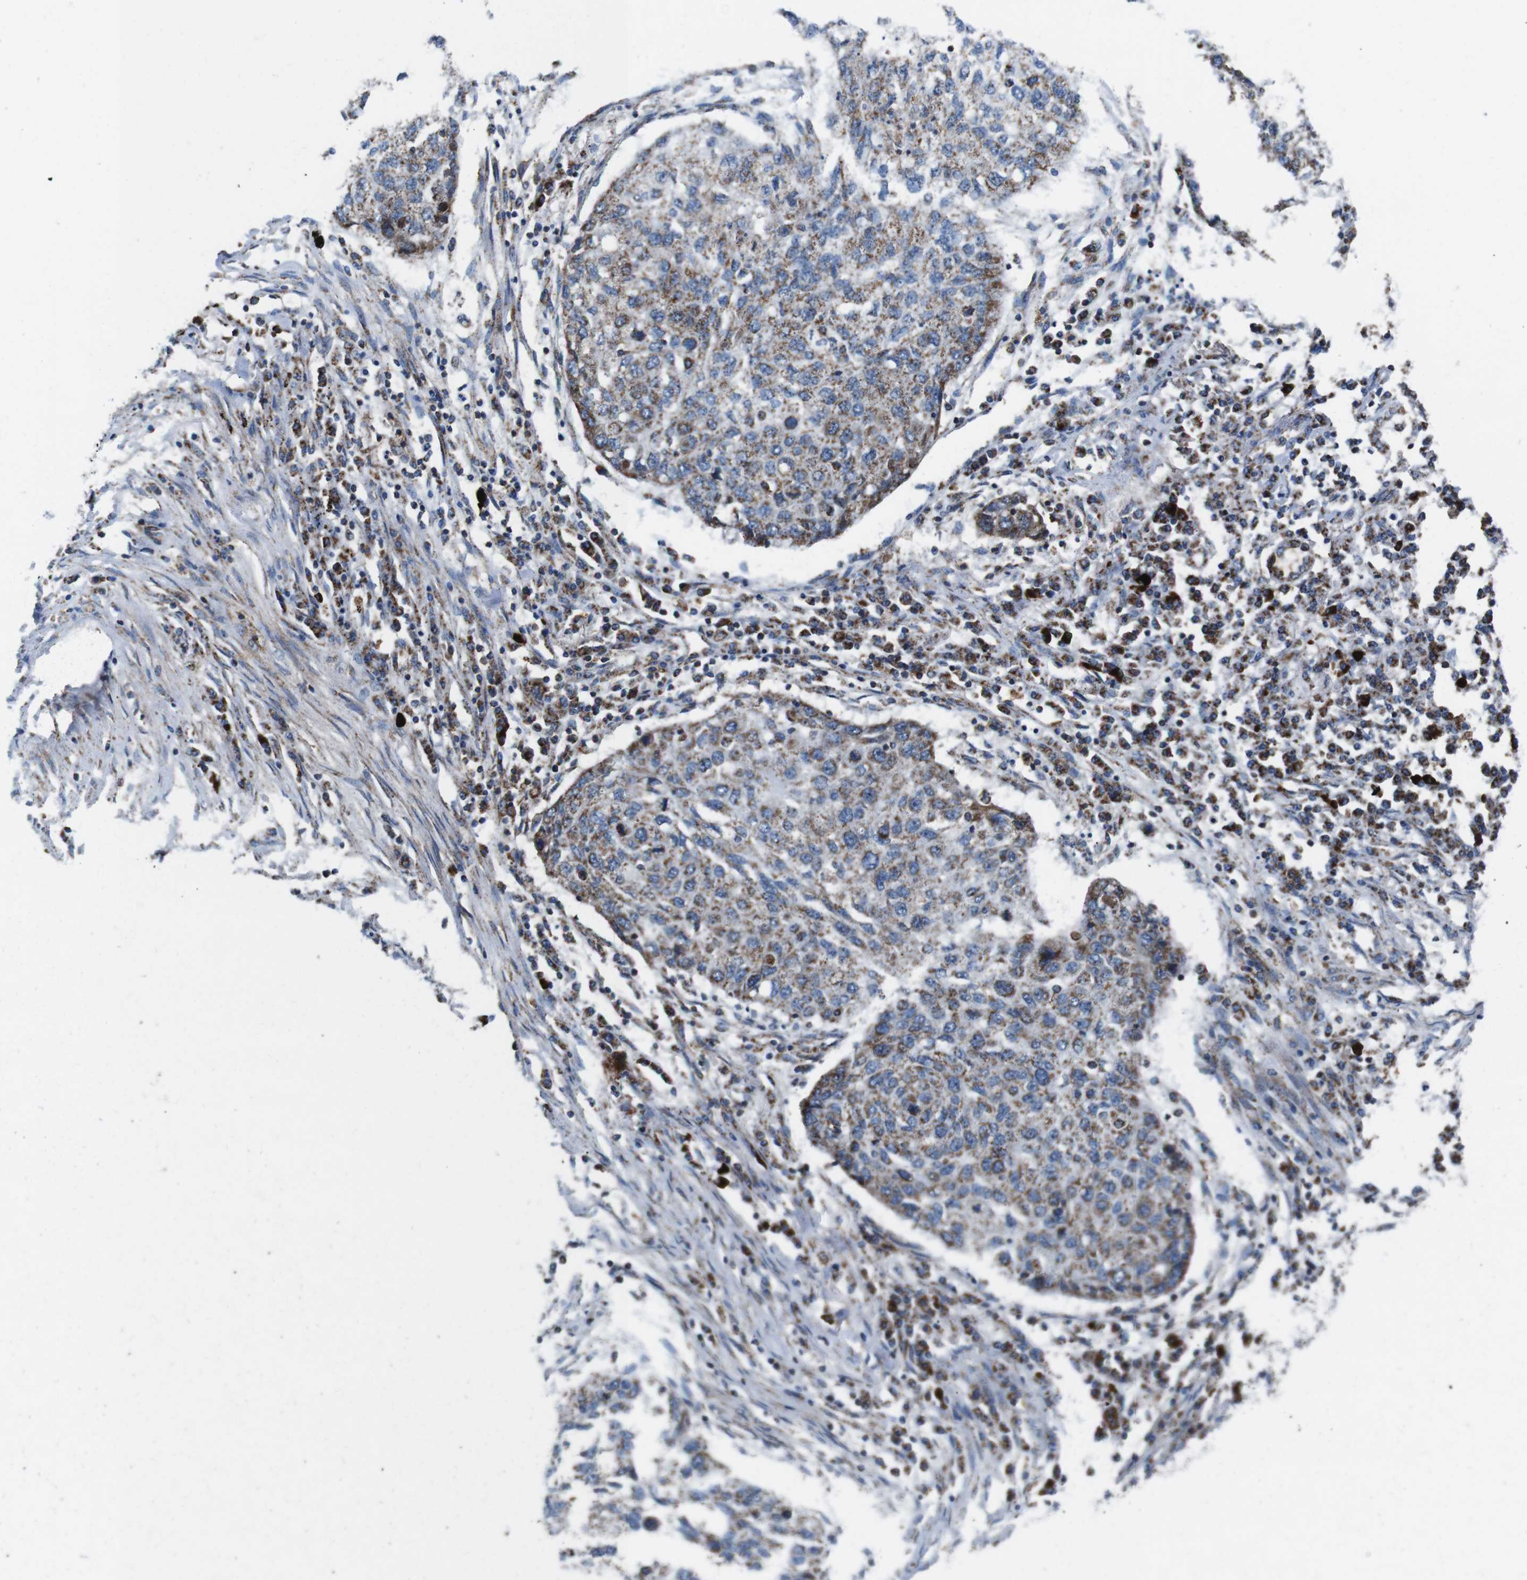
{"staining": {"intensity": "weak", "quantity": ">75%", "location": "cytoplasmic/membranous"}, "tissue": "lung cancer", "cell_type": "Tumor cells", "image_type": "cancer", "snomed": [{"axis": "morphology", "description": "Squamous cell carcinoma, NOS"}, {"axis": "topography", "description": "Lung"}], "caption": "Immunohistochemistry photomicrograph of lung squamous cell carcinoma stained for a protein (brown), which demonstrates low levels of weak cytoplasmic/membranous staining in about >75% of tumor cells.", "gene": "HK1", "patient": {"sex": "female", "age": 63}}